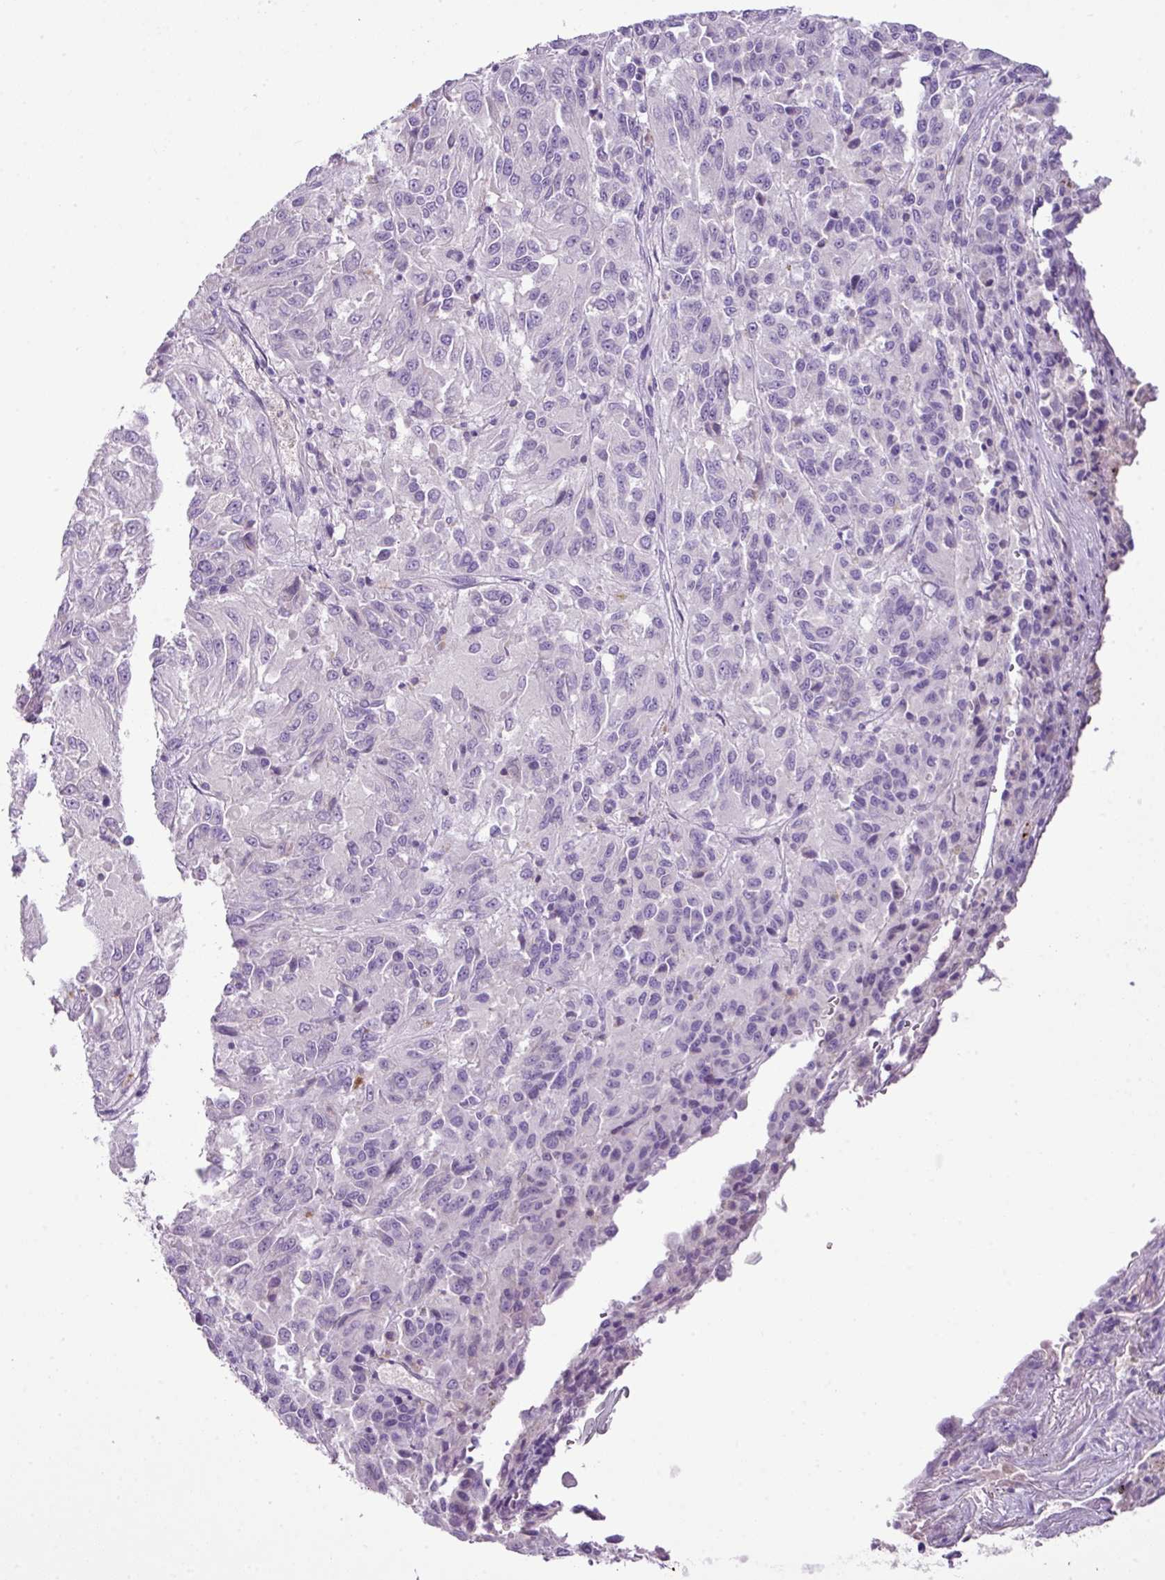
{"staining": {"intensity": "negative", "quantity": "none", "location": "none"}, "tissue": "melanoma", "cell_type": "Tumor cells", "image_type": "cancer", "snomed": [{"axis": "morphology", "description": "Malignant melanoma, Metastatic site"}, {"axis": "topography", "description": "Lung"}], "caption": "Tumor cells show no significant expression in malignant melanoma (metastatic site).", "gene": "HTR3E", "patient": {"sex": "male", "age": 64}}